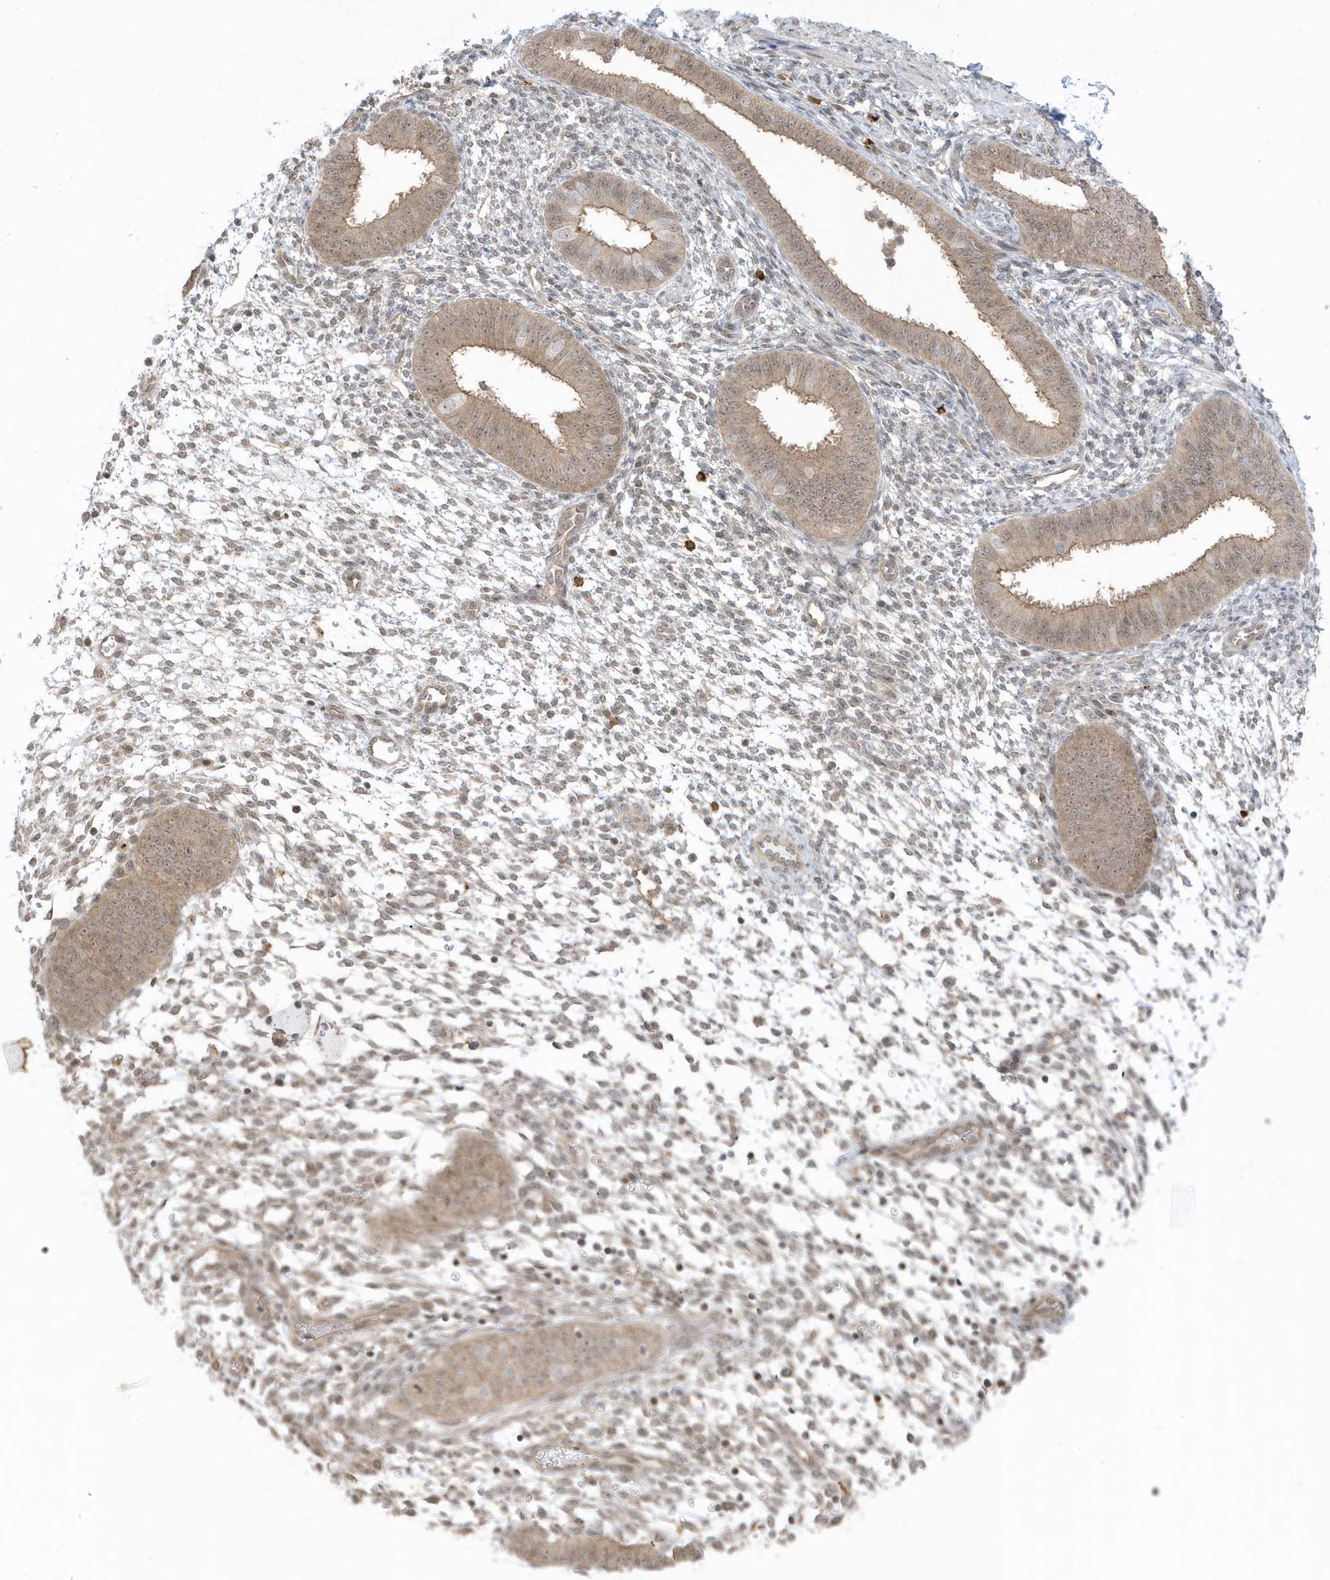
{"staining": {"intensity": "negative", "quantity": "none", "location": "none"}, "tissue": "endometrium", "cell_type": "Cells in endometrial stroma", "image_type": "normal", "snomed": [{"axis": "morphology", "description": "Normal tissue, NOS"}, {"axis": "topography", "description": "Uterus"}, {"axis": "topography", "description": "Endometrium"}], "caption": "This is a histopathology image of immunohistochemistry staining of unremarkable endometrium, which shows no expression in cells in endometrial stroma. The staining was performed using DAB (3,3'-diaminobenzidine) to visualize the protein expression in brown, while the nuclei were stained in blue with hematoxylin (Magnification: 20x).", "gene": "PPP1R7", "patient": {"sex": "female", "age": 48}}